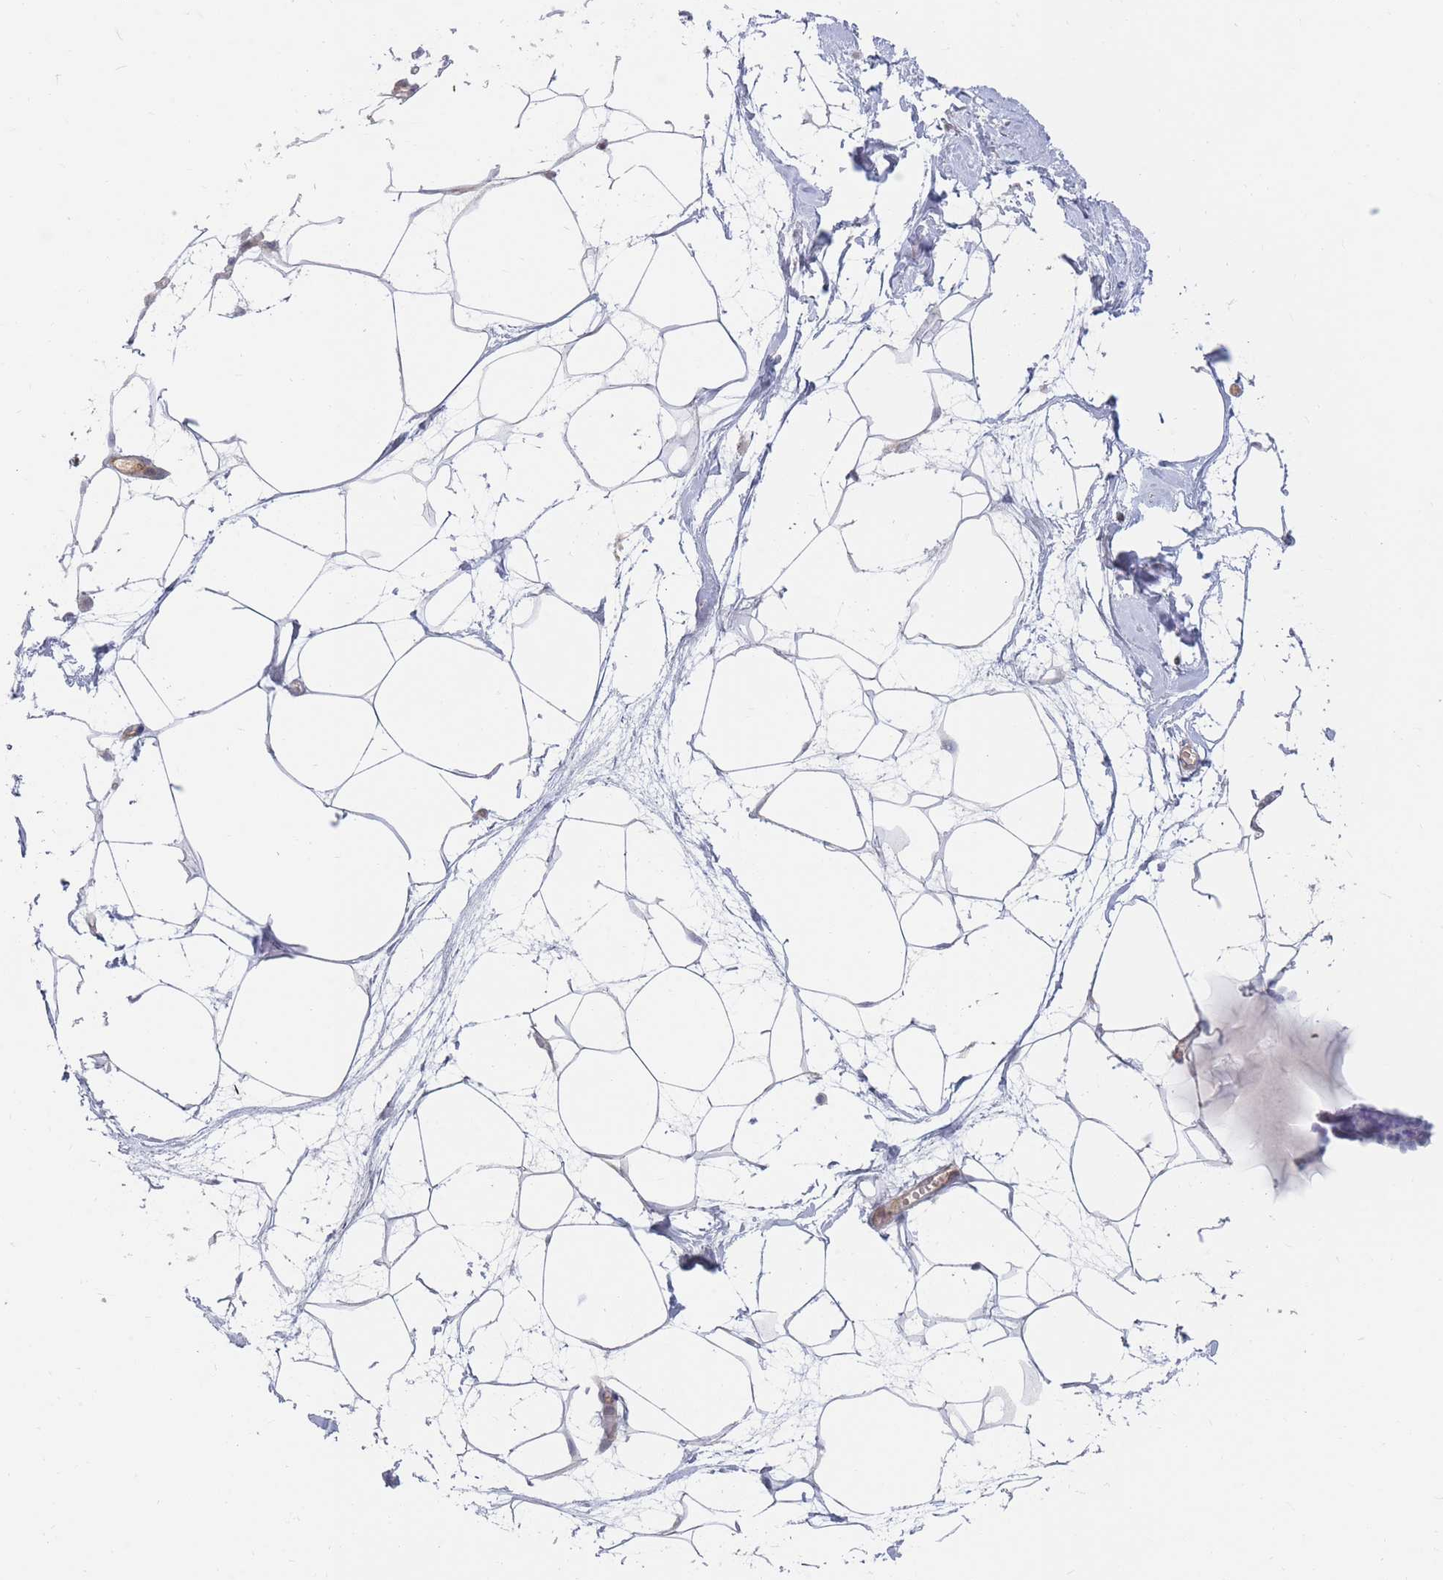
{"staining": {"intensity": "negative", "quantity": "none", "location": "none"}, "tissue": "breast", "cell_type": "Adipocytes", "image_type": "normal", "snomed": [{"axis": "morphology", "description": "Normal tissue, NOS"}, {"axis": "topography", "description": "Breast"}], "caption": "Adipocytes show no significant staining in normal breast.", "gene": "PRG4", "patient": {"sex": "female", "age": 45}}